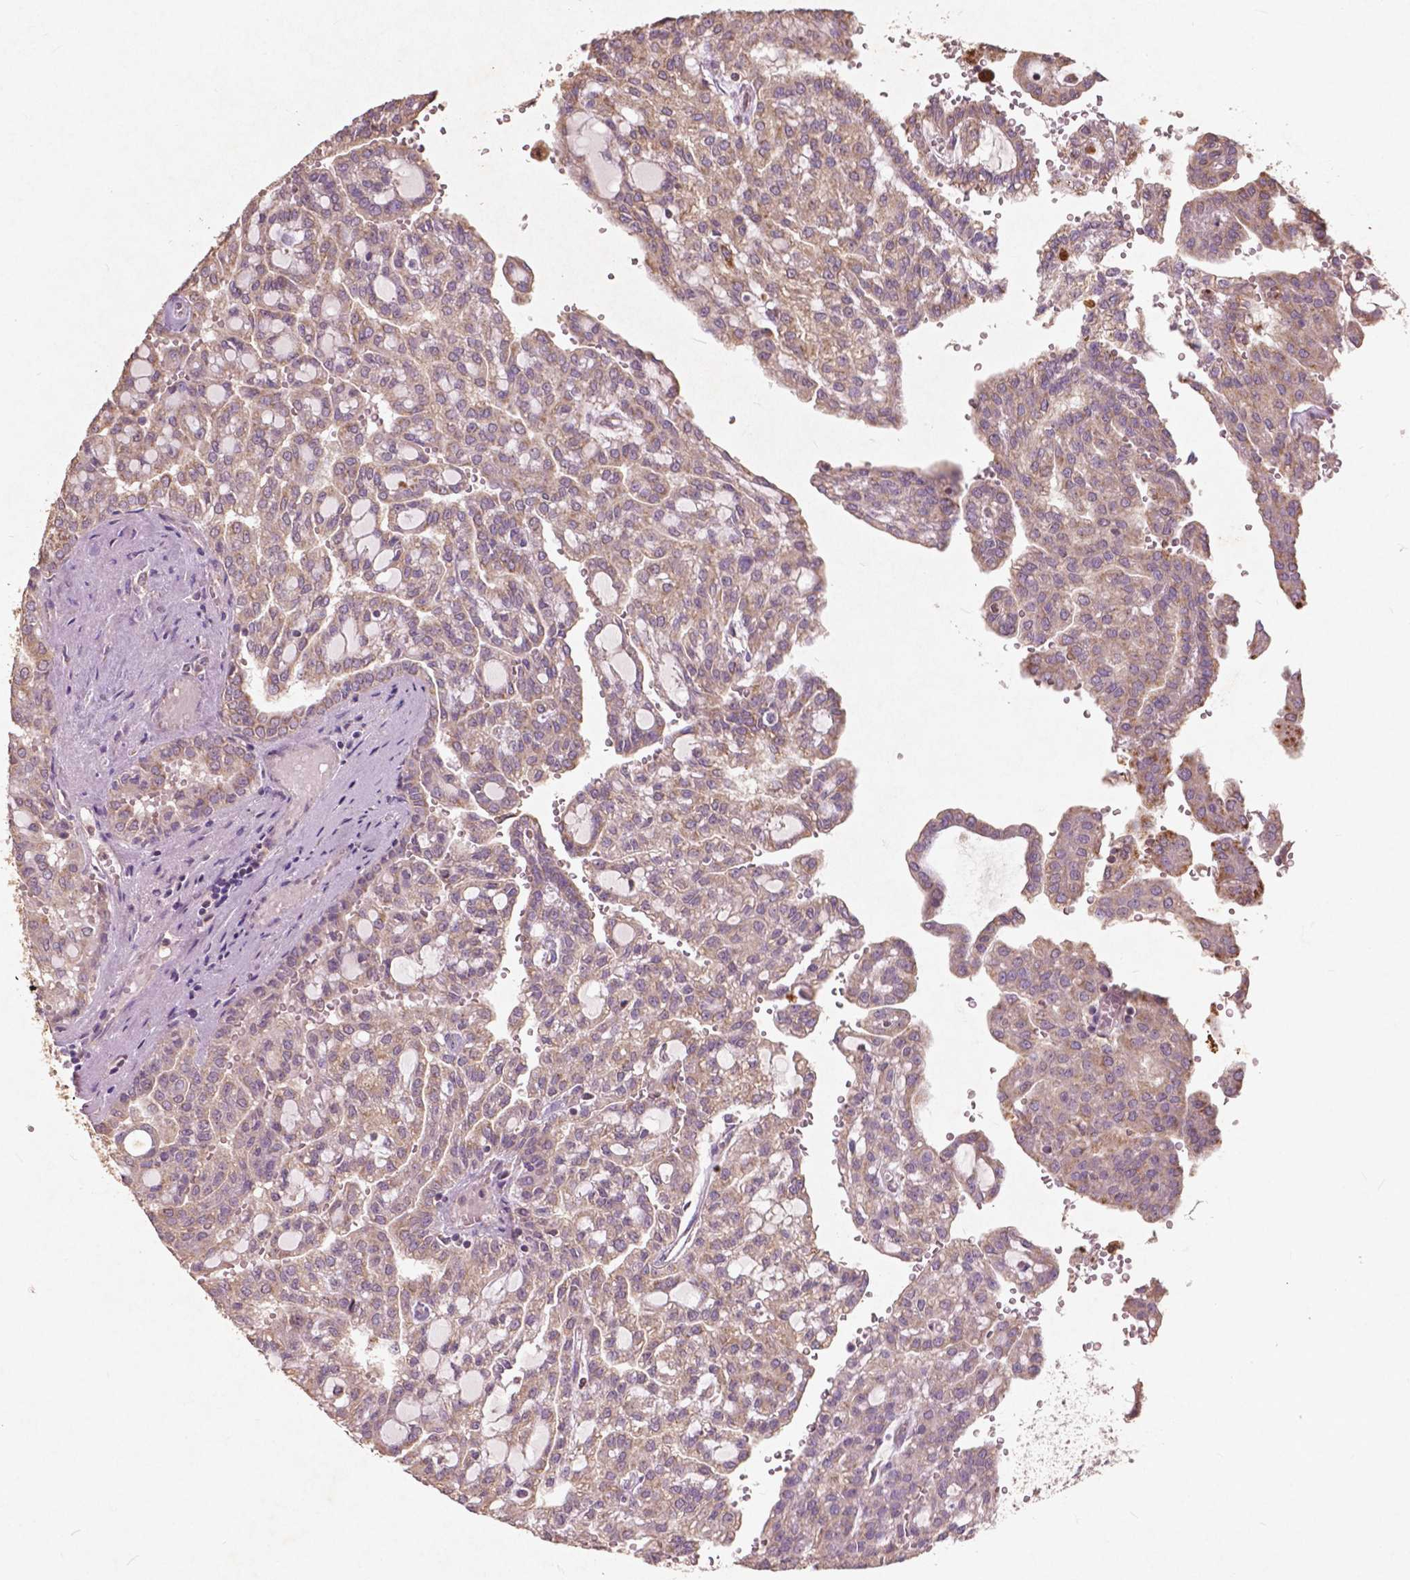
{"staining": {"intensity": "weak", "quantity": ">75%", "location": "cytoplasmic/membranous"}, "tissue": "renal cancer", "cell_type": "Tumor cells", "image_type": "cancer", "snomed": [{"axis": "morphology", "description": "Adenocarcinoma, NOS"}, {"axis": "topography", "description": "Kidney"}], "caption": "Human renal adenocarcinoma stained for a protein (brown) displays weak cytoplasmic/membranous positive positivity in approximately >75% of tumor cells.", "gene": "ST6GALNAC5", "patient": {"sex": "male", "age": 63}}